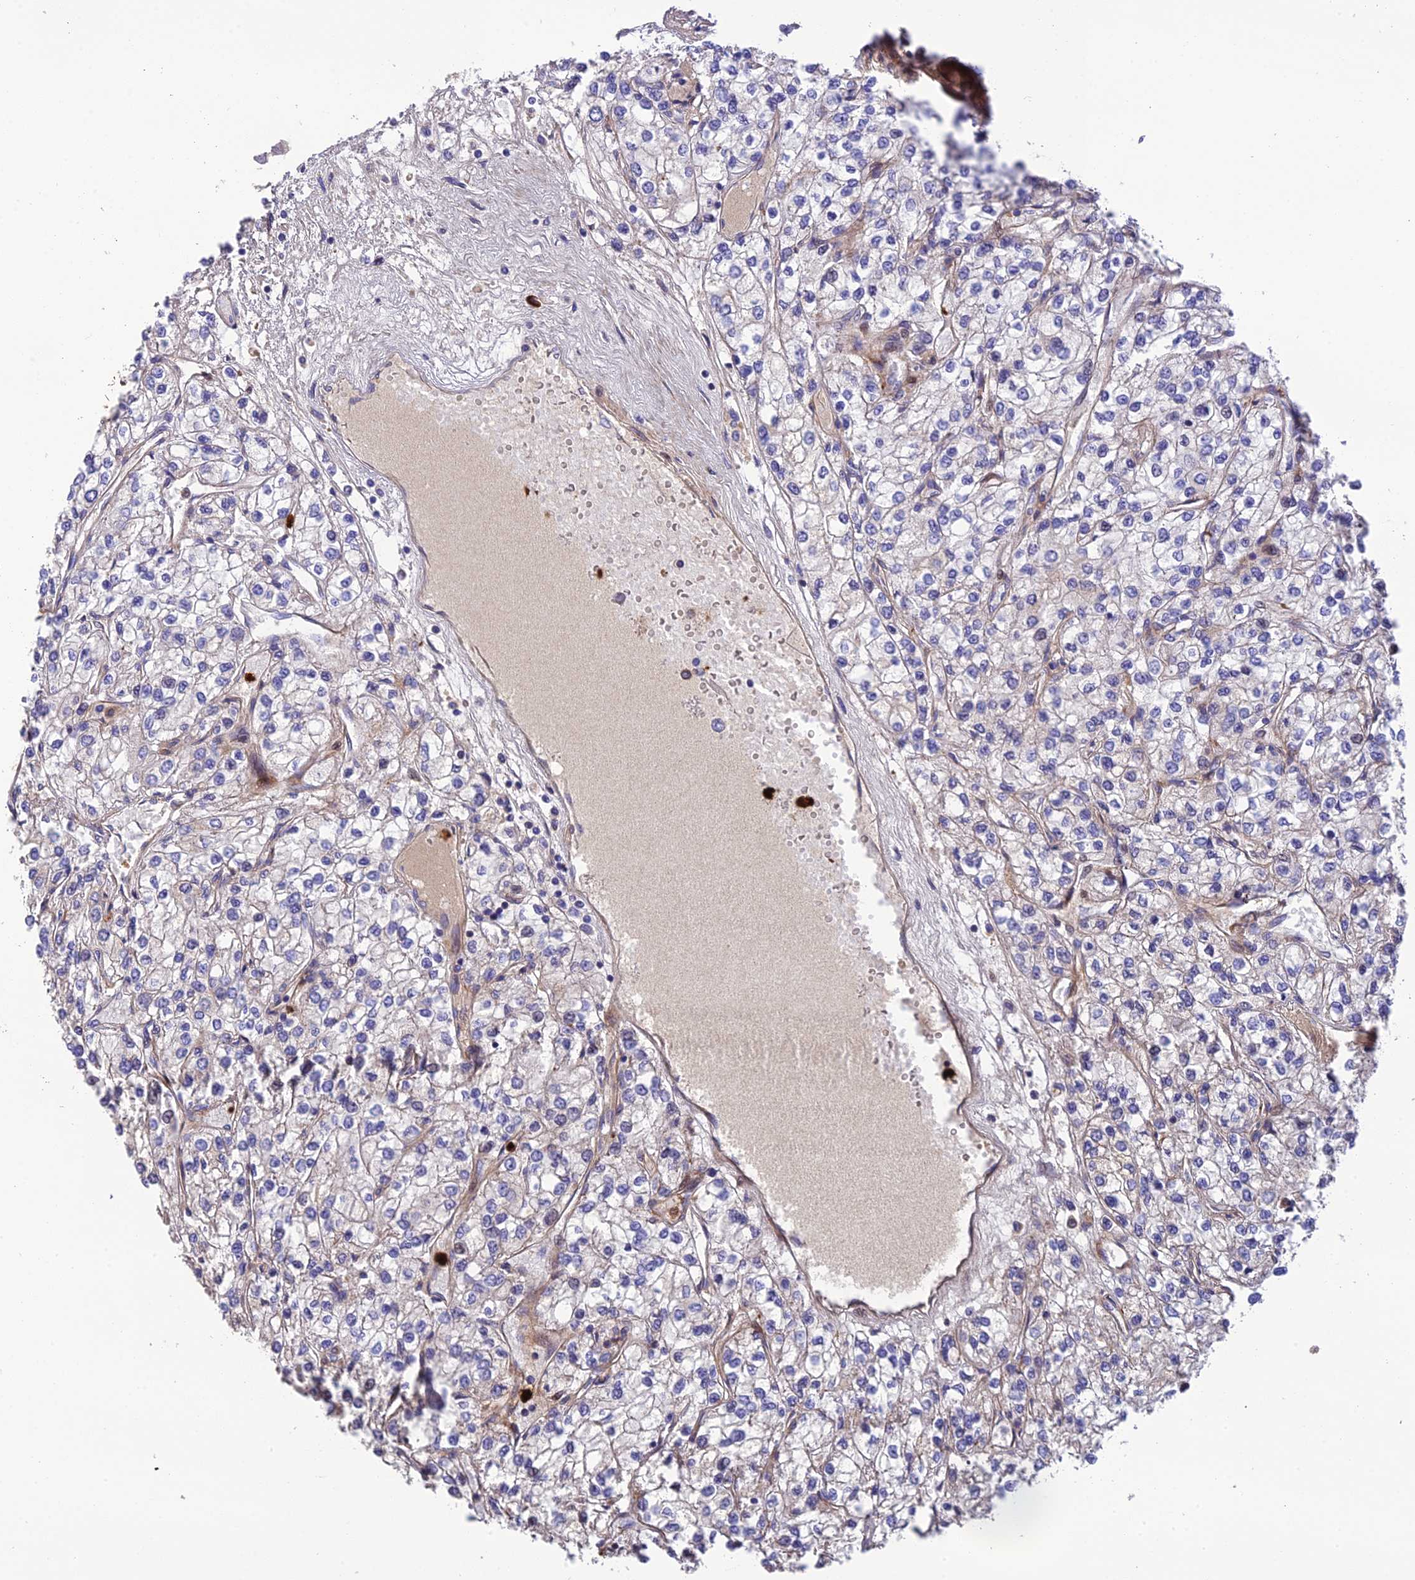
{"staining": {"intensity": "negative", "quantity": "none", "location": "none"}, "tissue": "renal cancer", "cell_type": "Tumor cells", "image_type": "cancer", "snomed": [{"axis": "morphology", "description": "Adenocarcinoma, NOS"}, {"axis": "topography", "description": "Kidney"}], "caption": "IHC photomicrograph of human renal cancer (adenocarcinoma) stained for a protein (brown), which shows no expression in tumor cells.", "gene": "CPSF4L", "patient": {"sex": "male", "age": 80}}